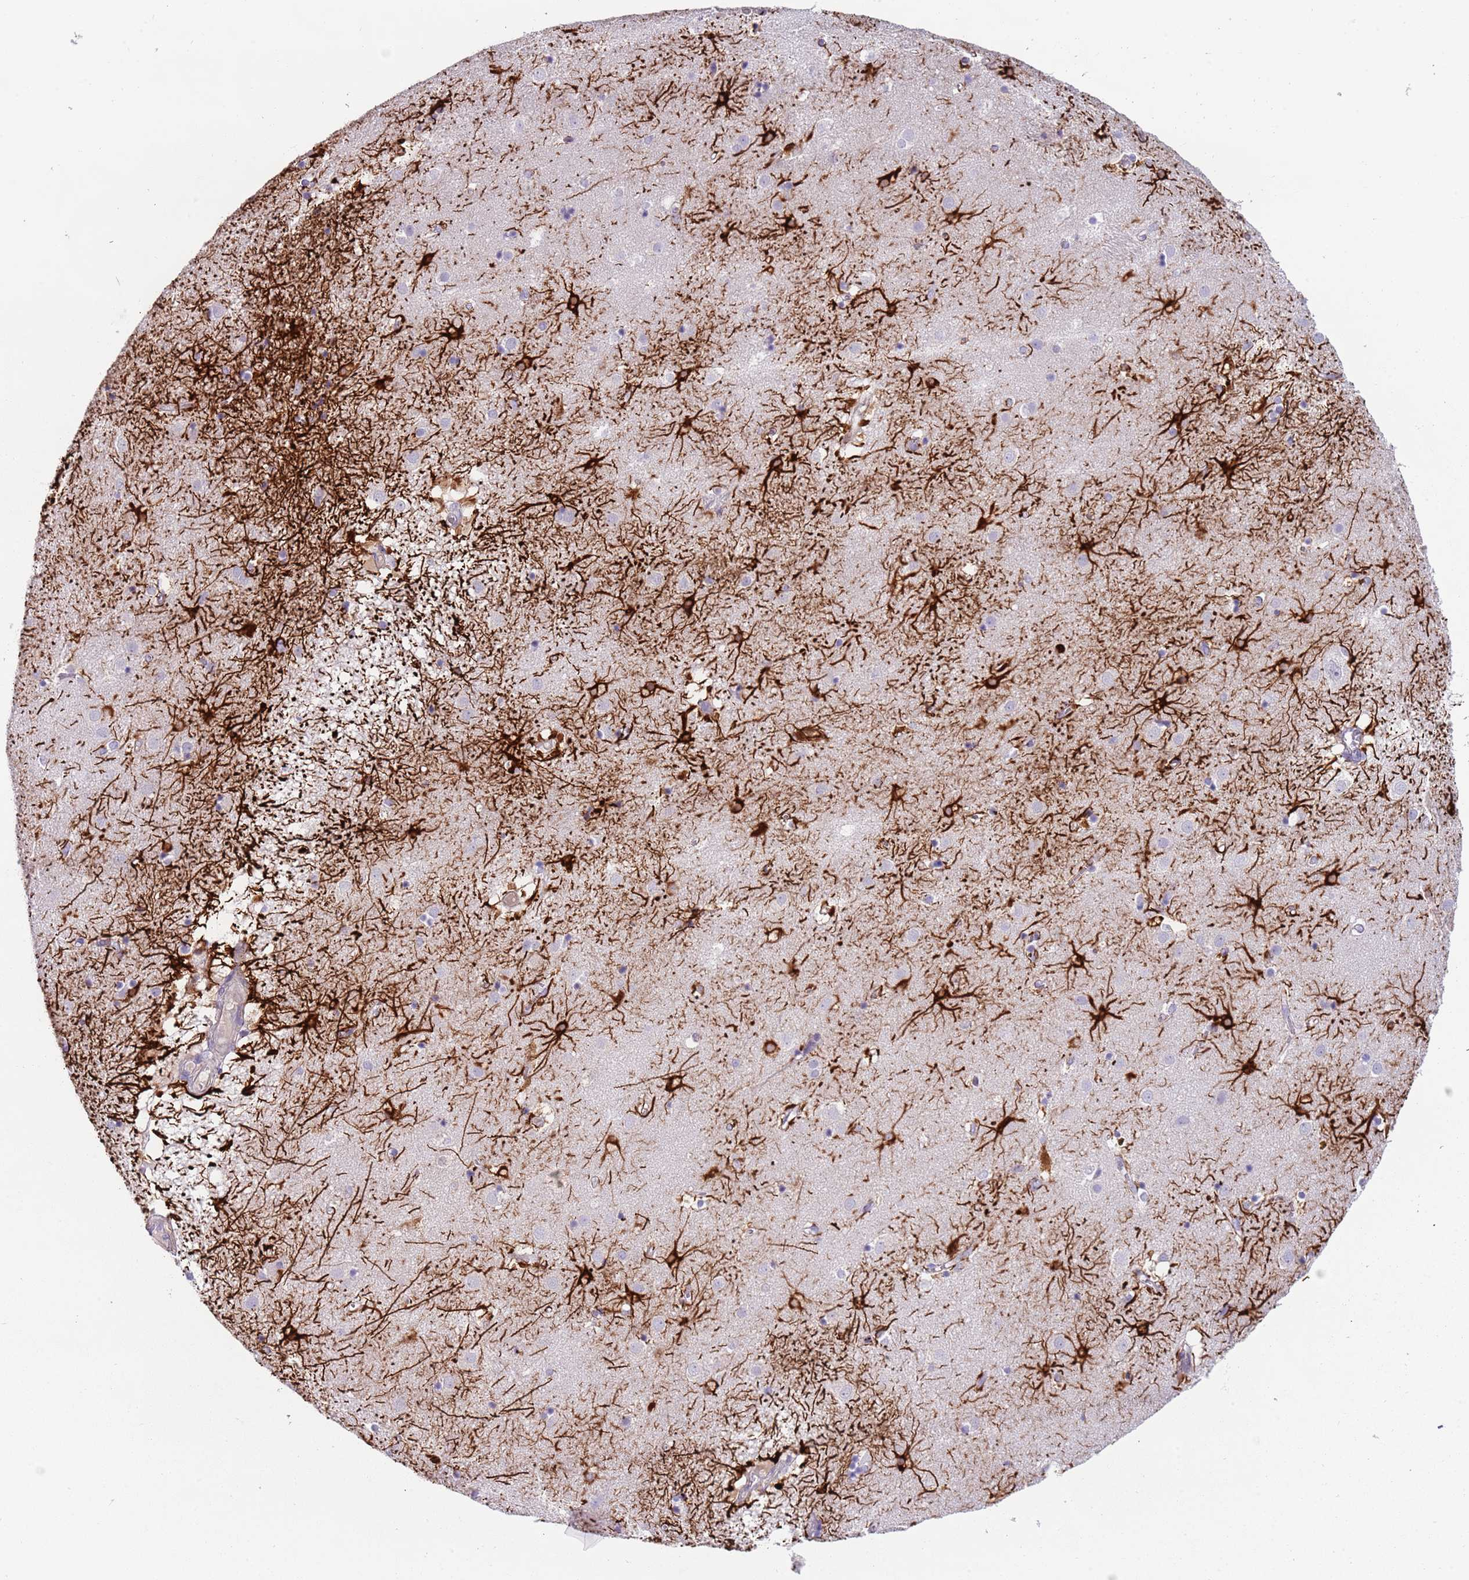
{"staining": {"intensity": "strong", "quantity": "25%-75%", "location": "cytoplasmic/membranous"}, "tissue": "caudate", "cell_type": "Glial cells", "image_type": "normal", "snomed": [{"axis": "morphology", "description": "Normal tissue, NOS"}, {"axis": "topography", "description": "Lateral ventricle wall"}], "caption": "Glial cells show strong cytoplasmic/membranous expression in approximately 25%-75% of cells in unremarkable caudate. Using DAB (3,3'-diaminobenzidine) (brown) and hematoxylin (blue) stains, captured at high magnification using brightfield microscopy.", "gene": "LRRN3", "patient": {"sex": "male", "age": 70}}